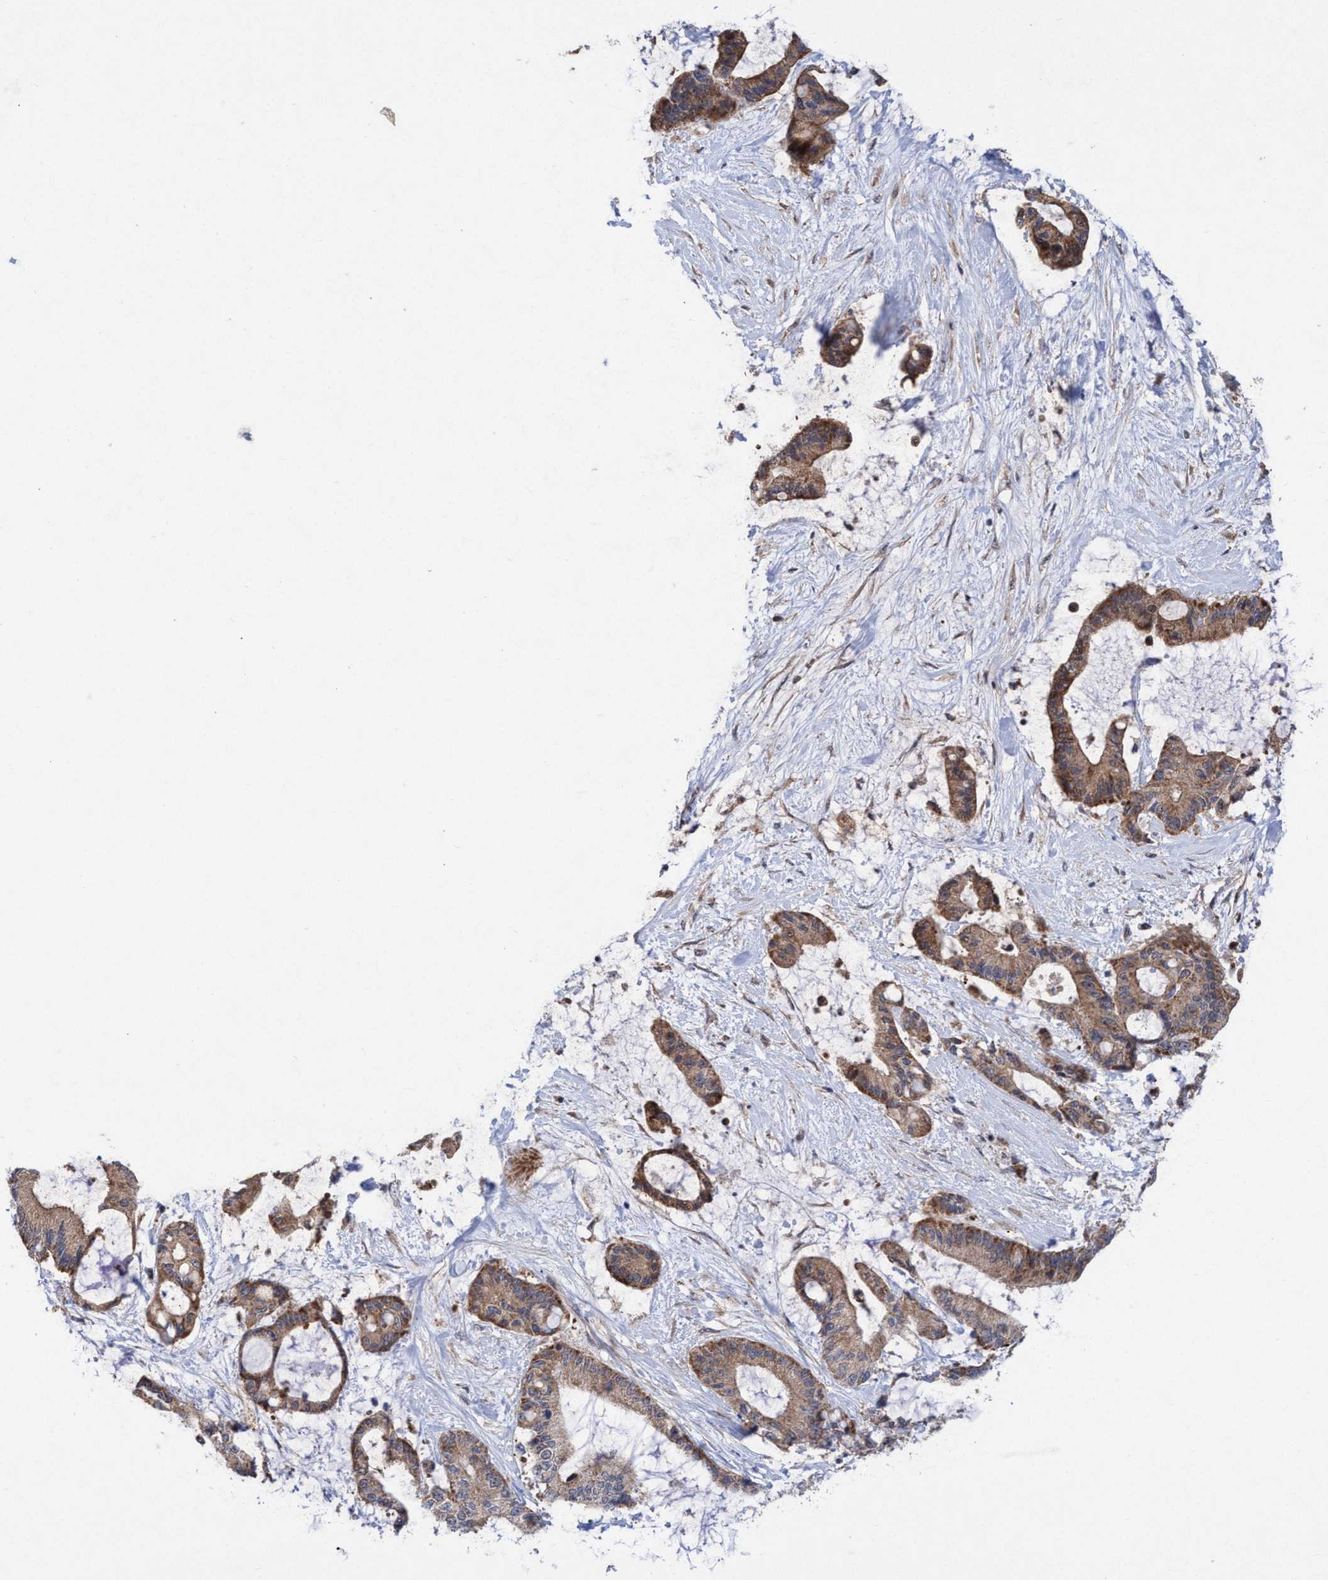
{"staining": {"intensity": "moderate", "quantity": ">75%", "location": "cytoplasmic/membranous"}, "tissue": "liver cancer", "cell_type": "Tumor cells", "image_type": "cancer", "snomed": [{"axis": "morphology", "description": "Cholangiocarcinoma"}, {"axis": "topography", "description": "Liver"}], "caption": "Liver cancer stained with immunohistochemistry (IHC) demonstrates moderate cytoplasmic/membranous positivity in about >75% of tumor cells.", "gene": "P2RY14", "patient": {"sex": "female", "age": 73}}